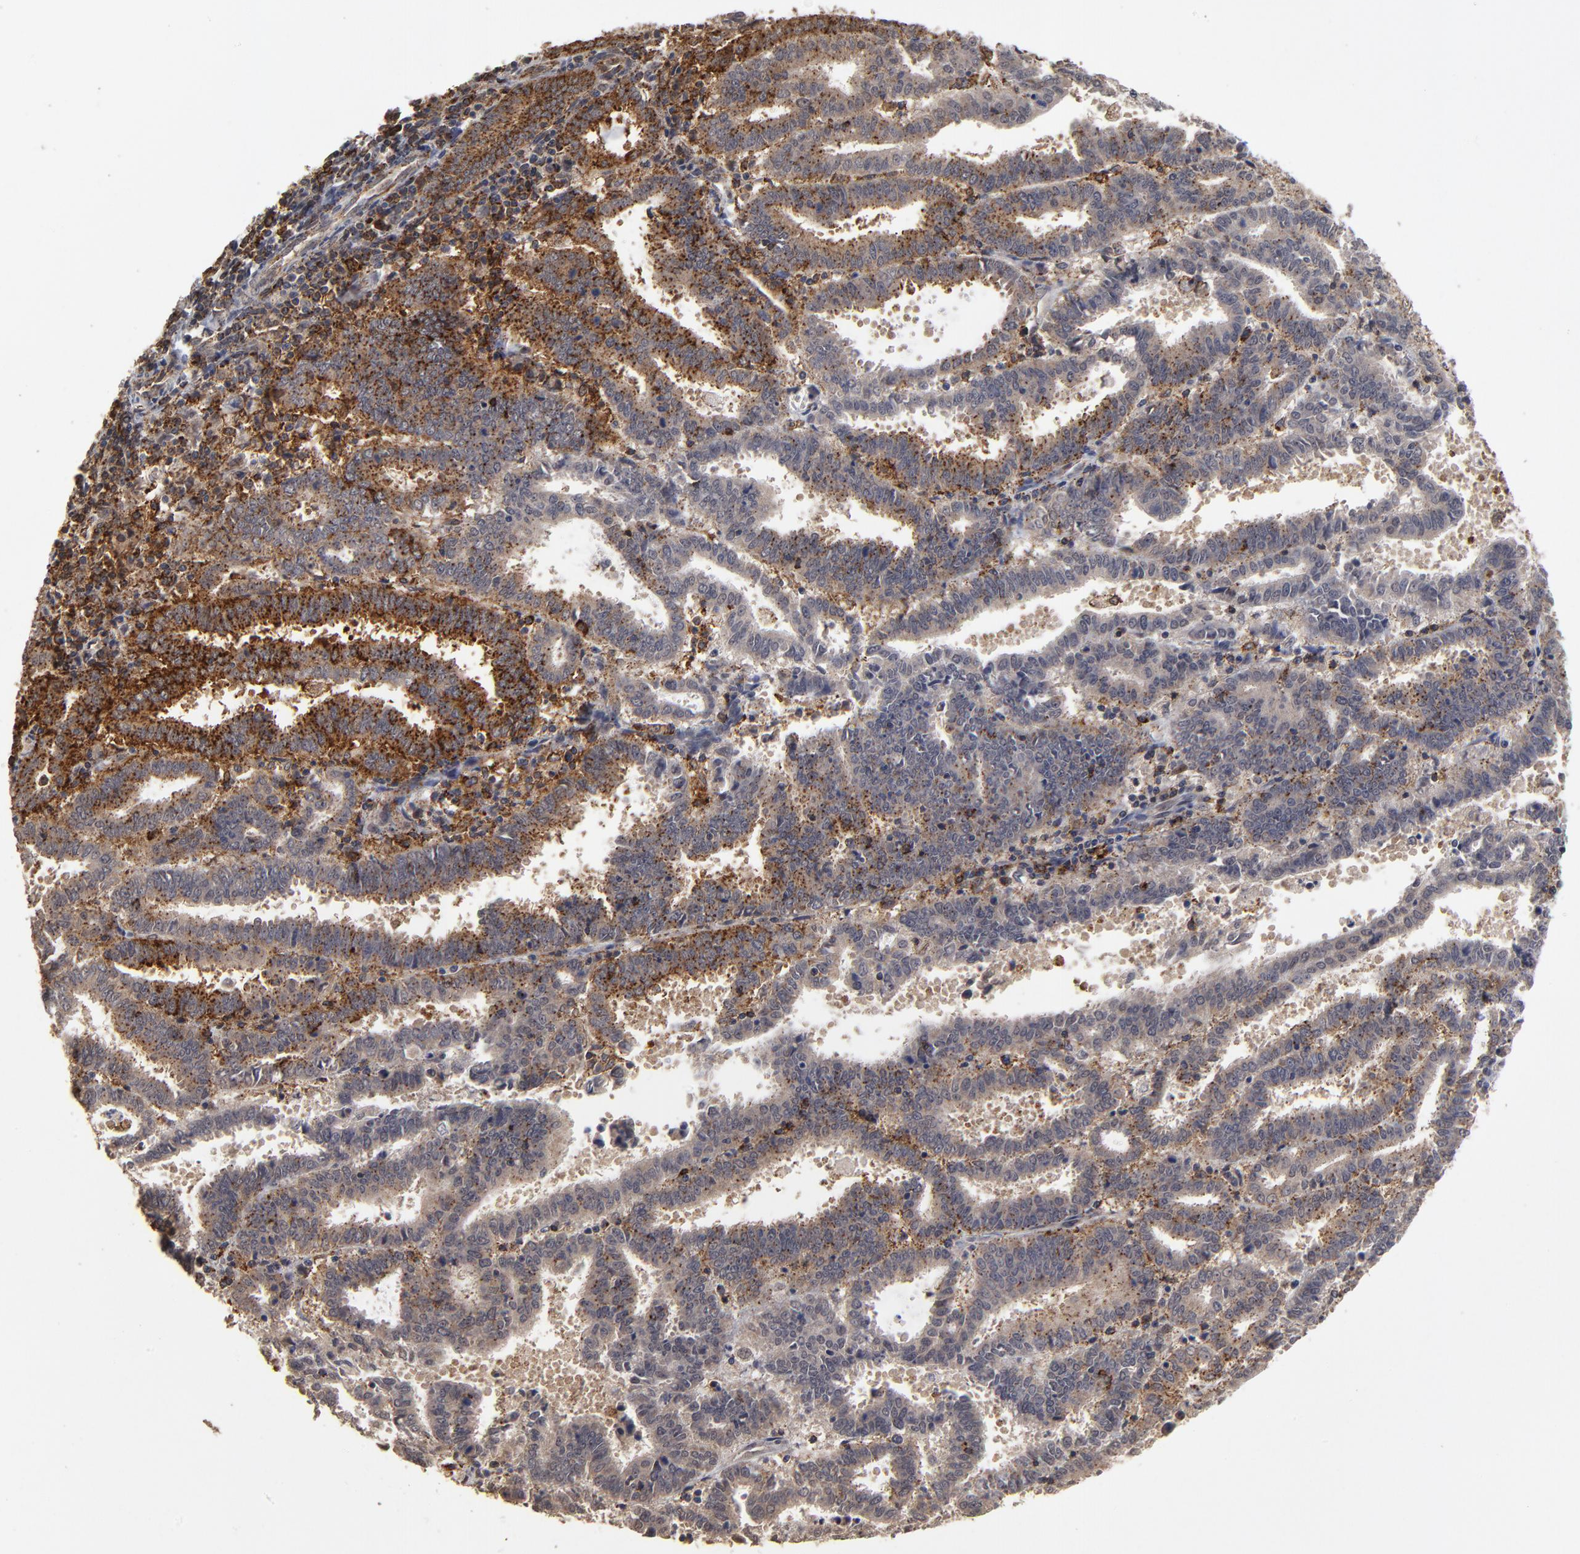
{"staining": {"intensity": "strong", "quantity": ">75%", "location": "cytoplasmic/membranous"}, "tissue": "endometrial cancer", "cell_type": "Tumor cells", "image_type": "cancer", "snomed": [{"axis": "morphology", "description": "Adenocarcinoma, NOS"}, {"axis": "topography", "description": "Uterus"}], "caption": "Approximately >75% of tumor cells in human endometrial adenocarcinoma display strong cytoplasmic/membranous protein staining as visualized by brown immunohistochemical staining.", "gene": "ASB8", "patient": {"sex": "female", "age": 83}}